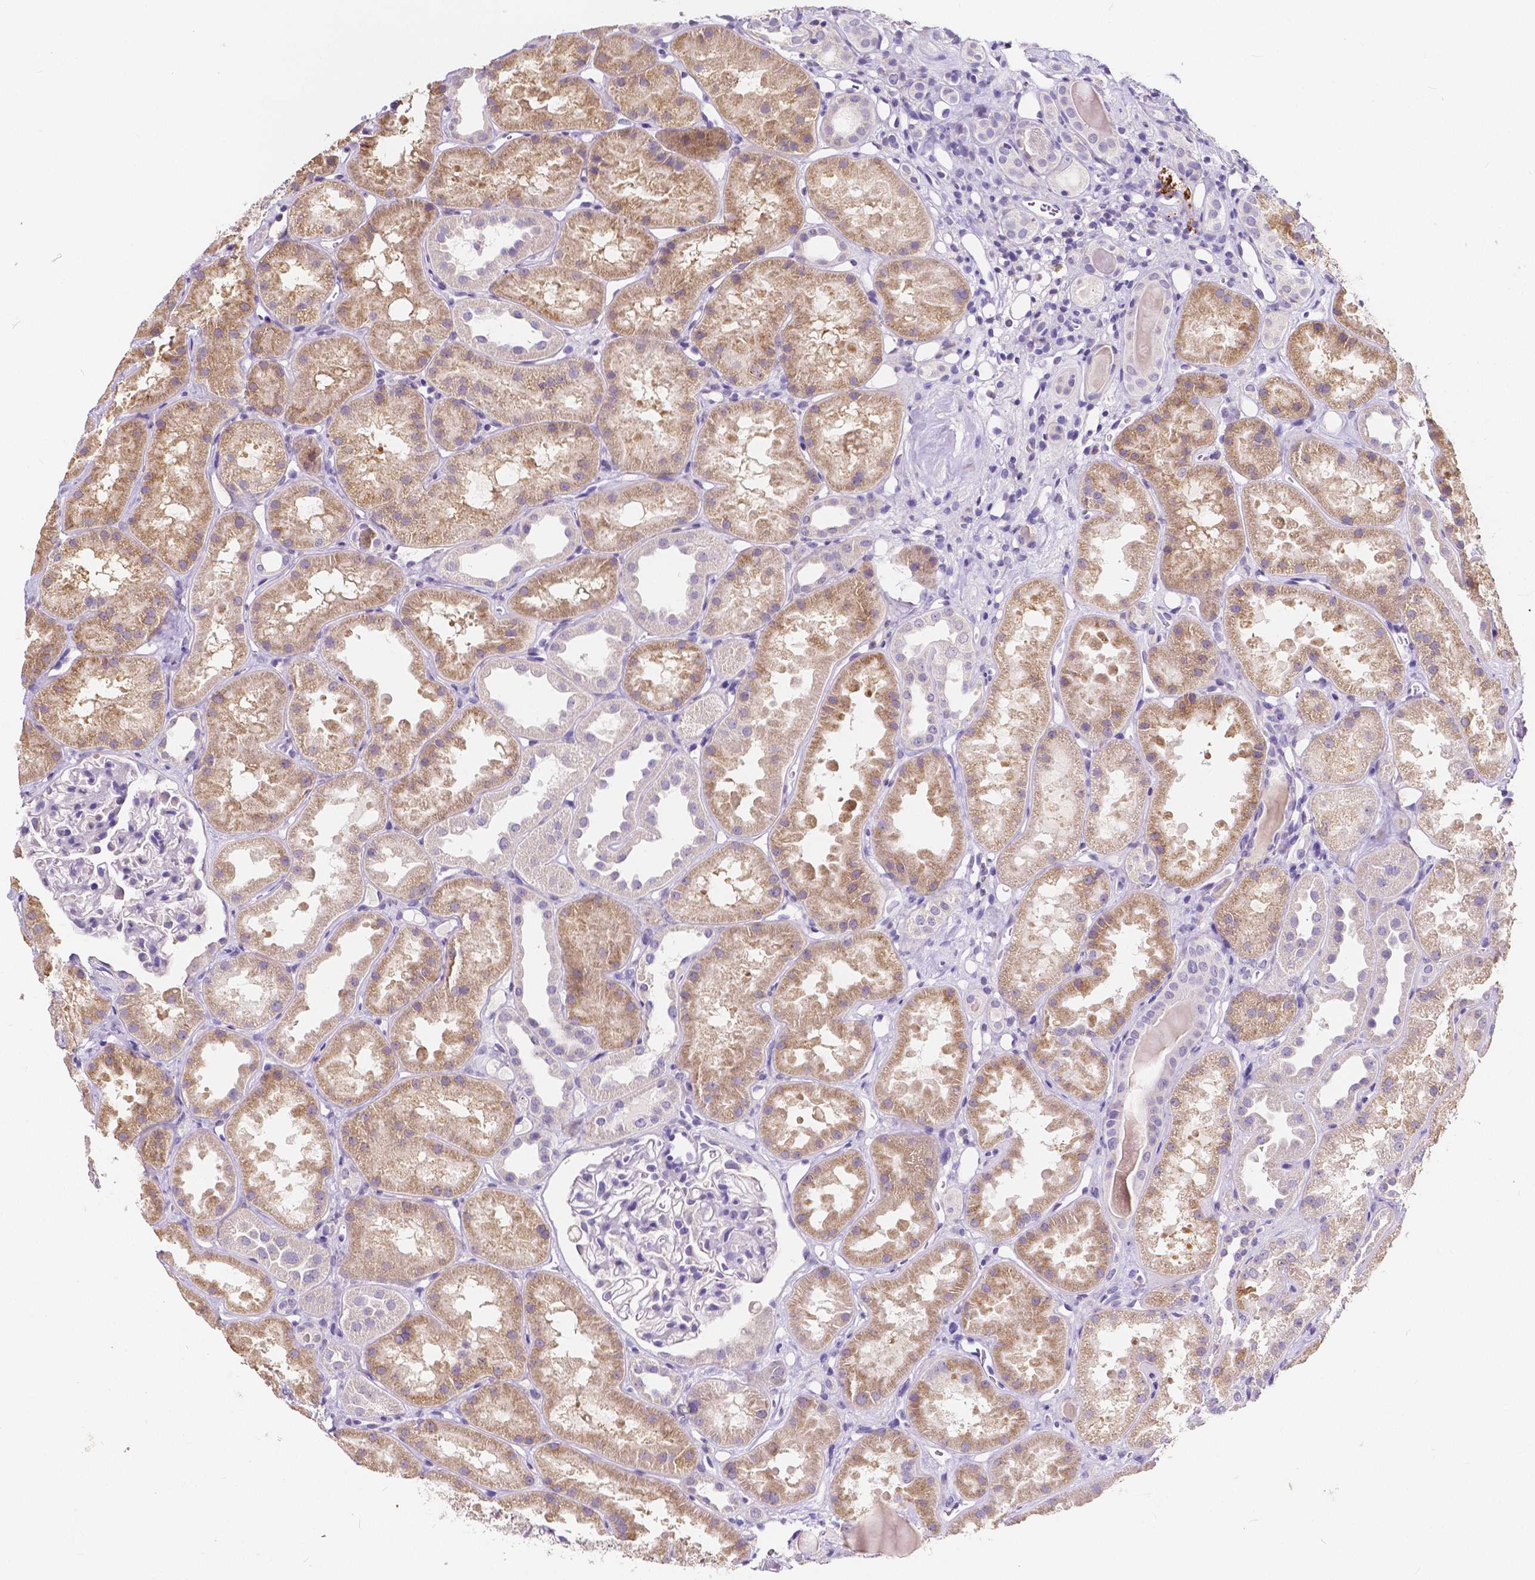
{"staining": {"intensity": "negative", "quantity": "none", "location": "none"}, "tissue": "kidney", "cell_type": "Cells in glomeruli", "image_type": "normal", "snomed": [{"axis": "morphology", "description": "Normal tissue, NOS"}, {"axis": "topography", "description": "Kidney"}], "caption": "Normal kidney was stained to show a protein in brown. There is no significant staining in cells in glomeruli. Nuclei are stained in blue.", "gene": "ACP5", "patient": {"sex": "male", "age": 61}}